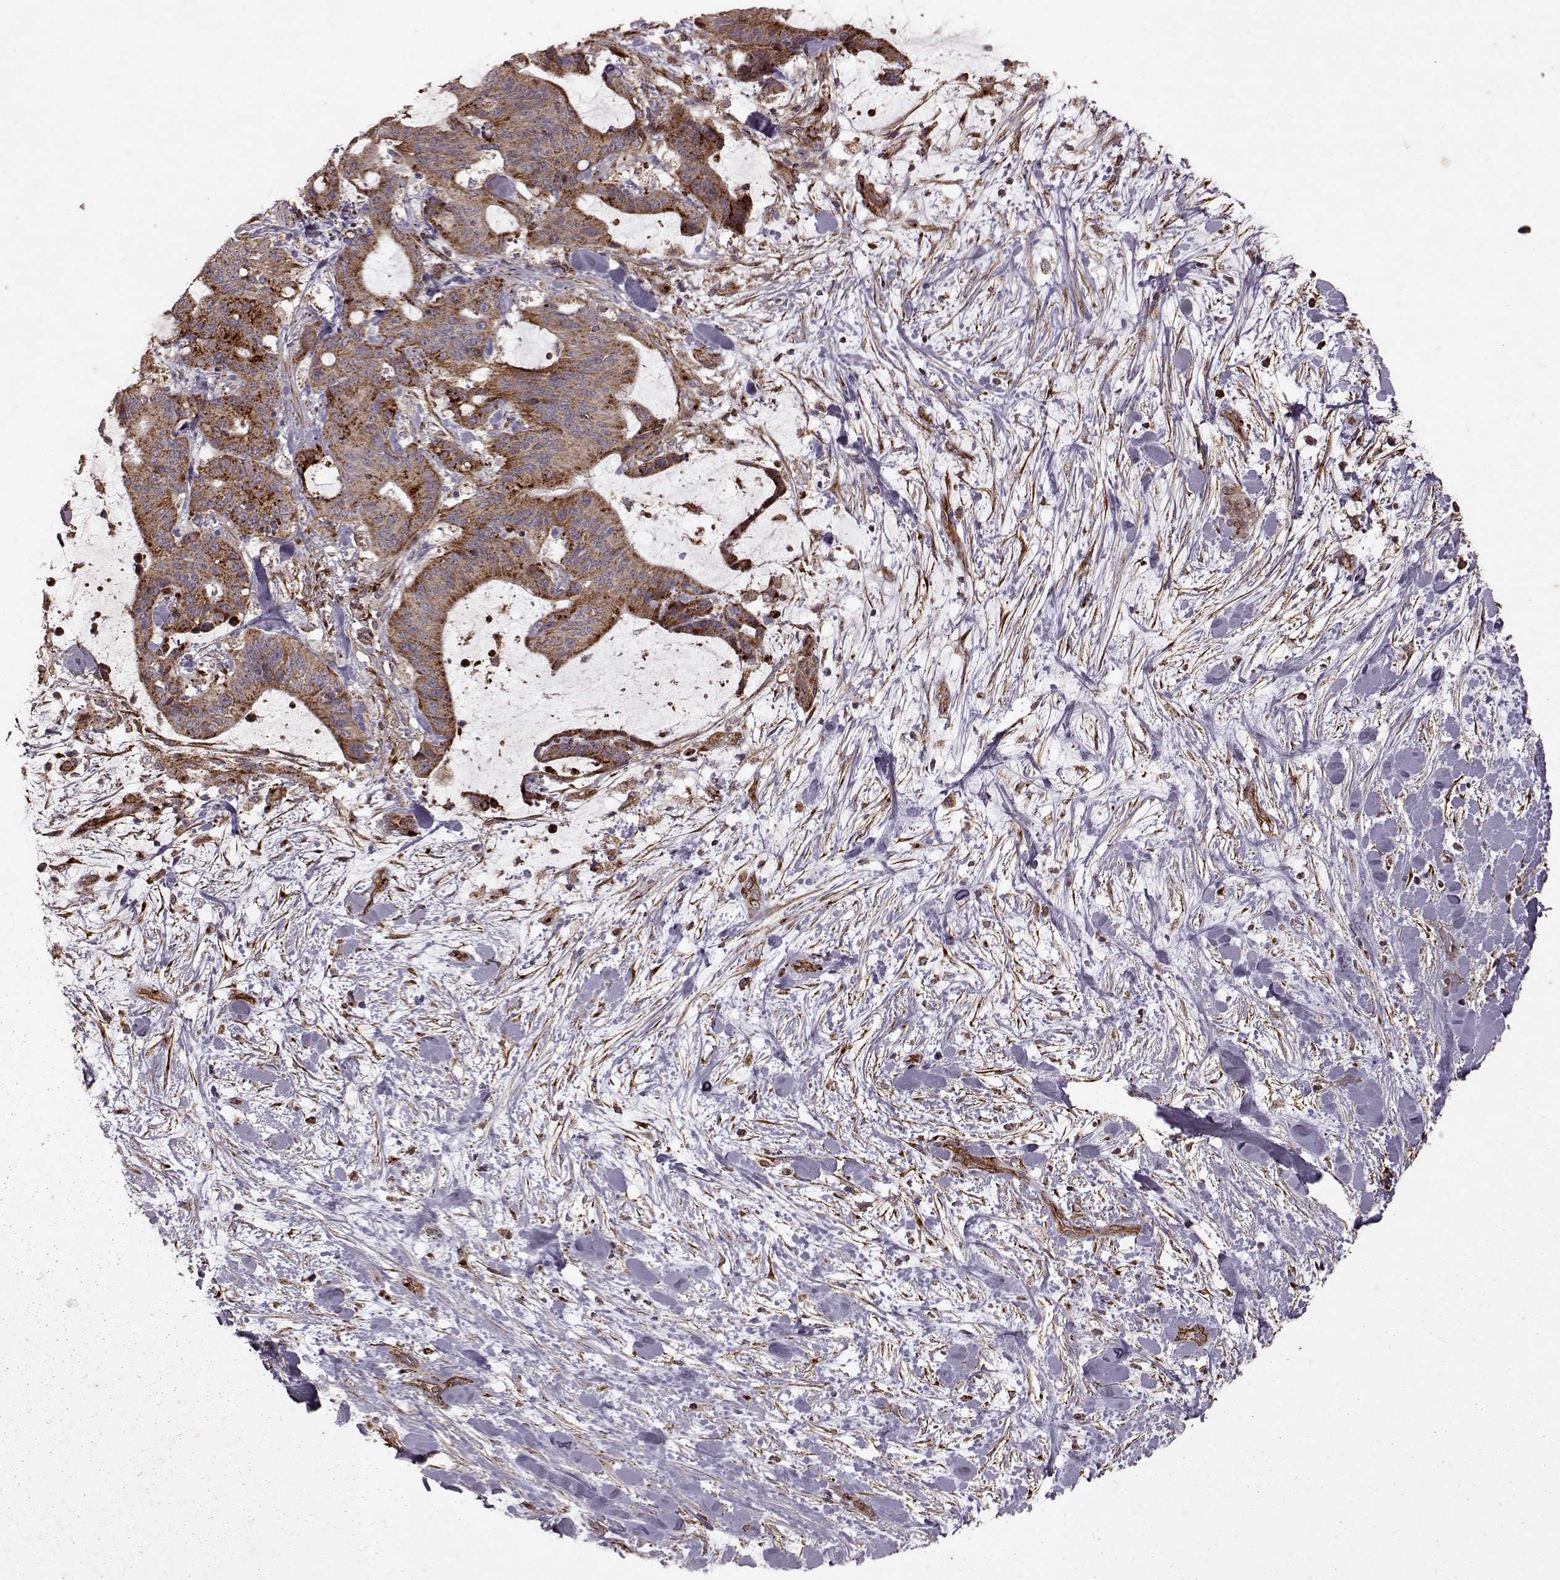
{"staining": {"intensity": "moderate", "quantity": ">75%", "location": "cytoplasmic/membranous"}, "tissue": "liver cancer", "cell_type": "Tumor cells", "image_type": "cancer", "snomed": [{"axis": "morphology", "description": "Cholangiocarcinoma"}, {"axis": "topography", "description": "Liver"}], "caption": "A brown stain labels moderate cytoplasmic/membranous positivity of a protein in liver cancer tumor cells. (DAB IHC with brightfield microscopy, high magnification).", "gene": "FXN", "patient": {"sex": "female", "age": 73}}